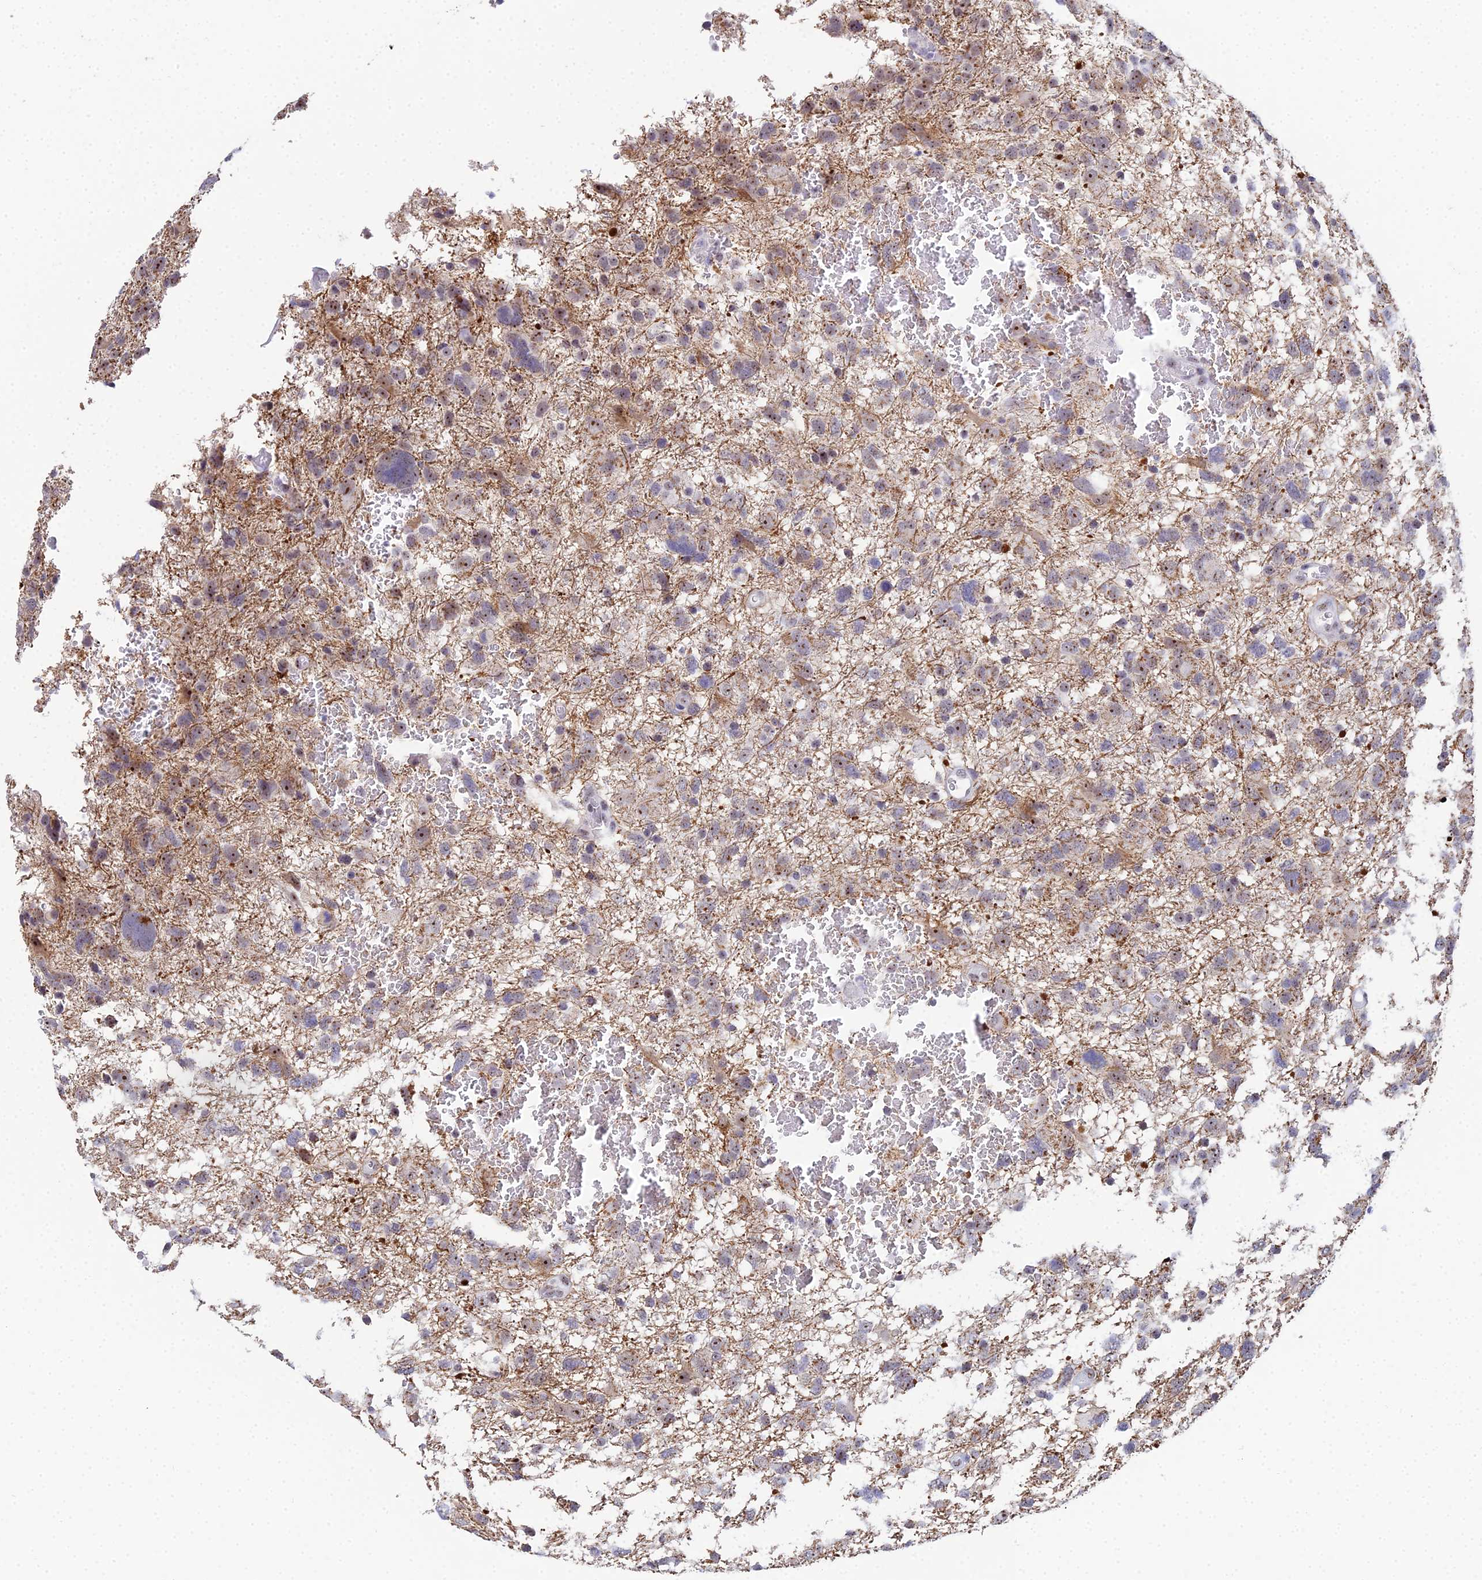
{"staining": {"intensity": "moderate", "quantity": "25%-75%", "location": "nuclear"}, "tissue": "glioma", "cell_type": "Tumor cells", "image_type": "cancer", "snomed": [{"axis": "morphology", "description": "Glioma, malignant, High grade"}, {"axis": "topography", "description": "Brain"}], "caption": "This photomicrograph demonstrates immunohistochemistry staining of high-grade glioma (malignant), with medium moderate nuclear staining in approximately 25%-75% of tumor cells.", "gene": "PLPP4", "patient": {"sex": "male", "age": 61}}